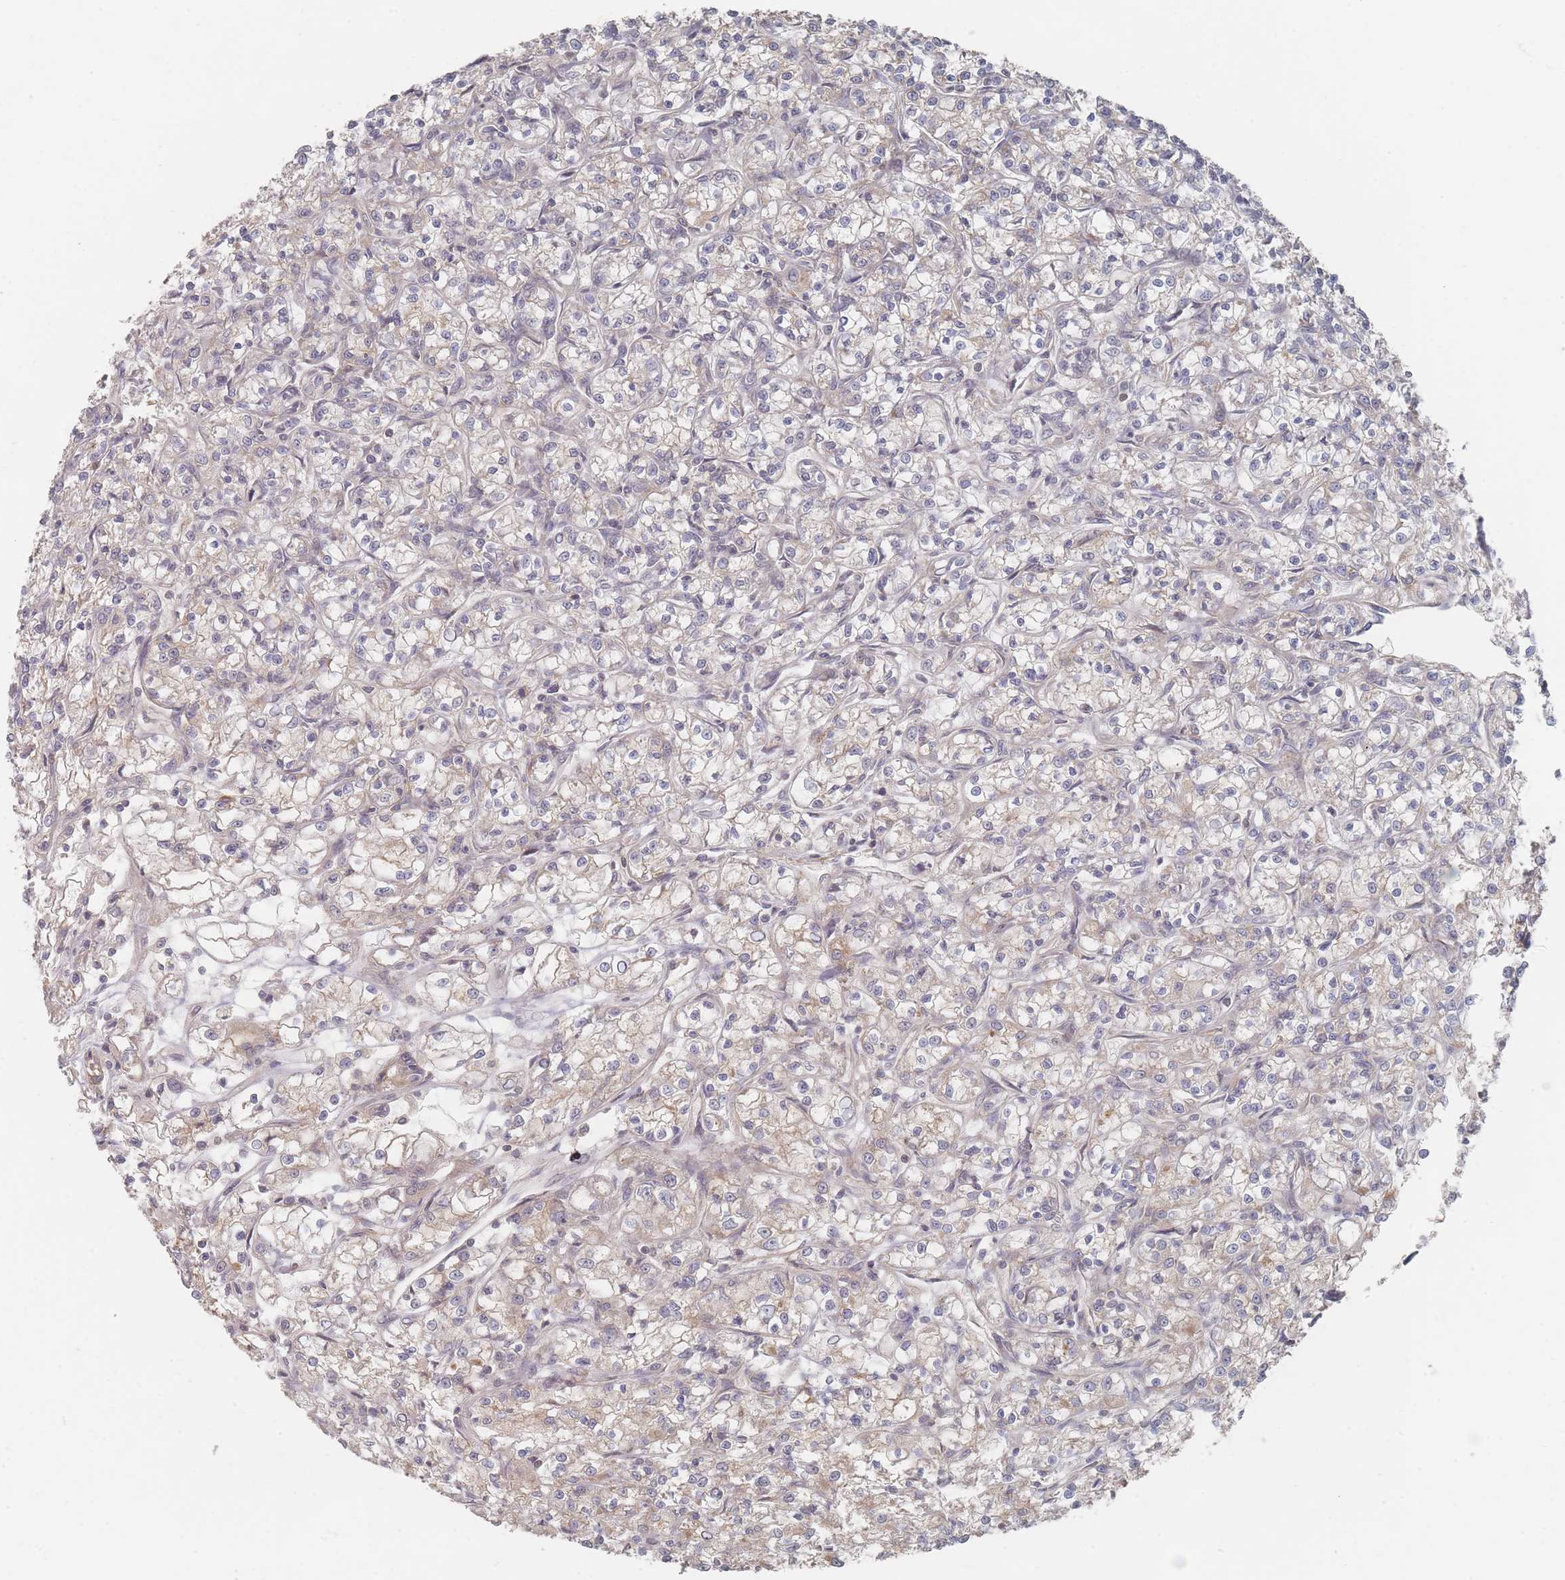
{"staining": {"intensity": "weak", "quantity": "<25%", "location": "cytoplasmic/membranous"}, "tissue": "renal cancer", "cell_type": "Tumor cells", "image_type": "cancer", "snomed": [{"axis": "morphology", "description": "Adenocarcinoma, NOS"}, {"axis": "topography", "description": "Kidney"}], "caption": "Tumor cells show no significant positivity in adenocarcinoma (renal).", "gene": "GLE1", "patient": {"sex": "female", "age": 59}}